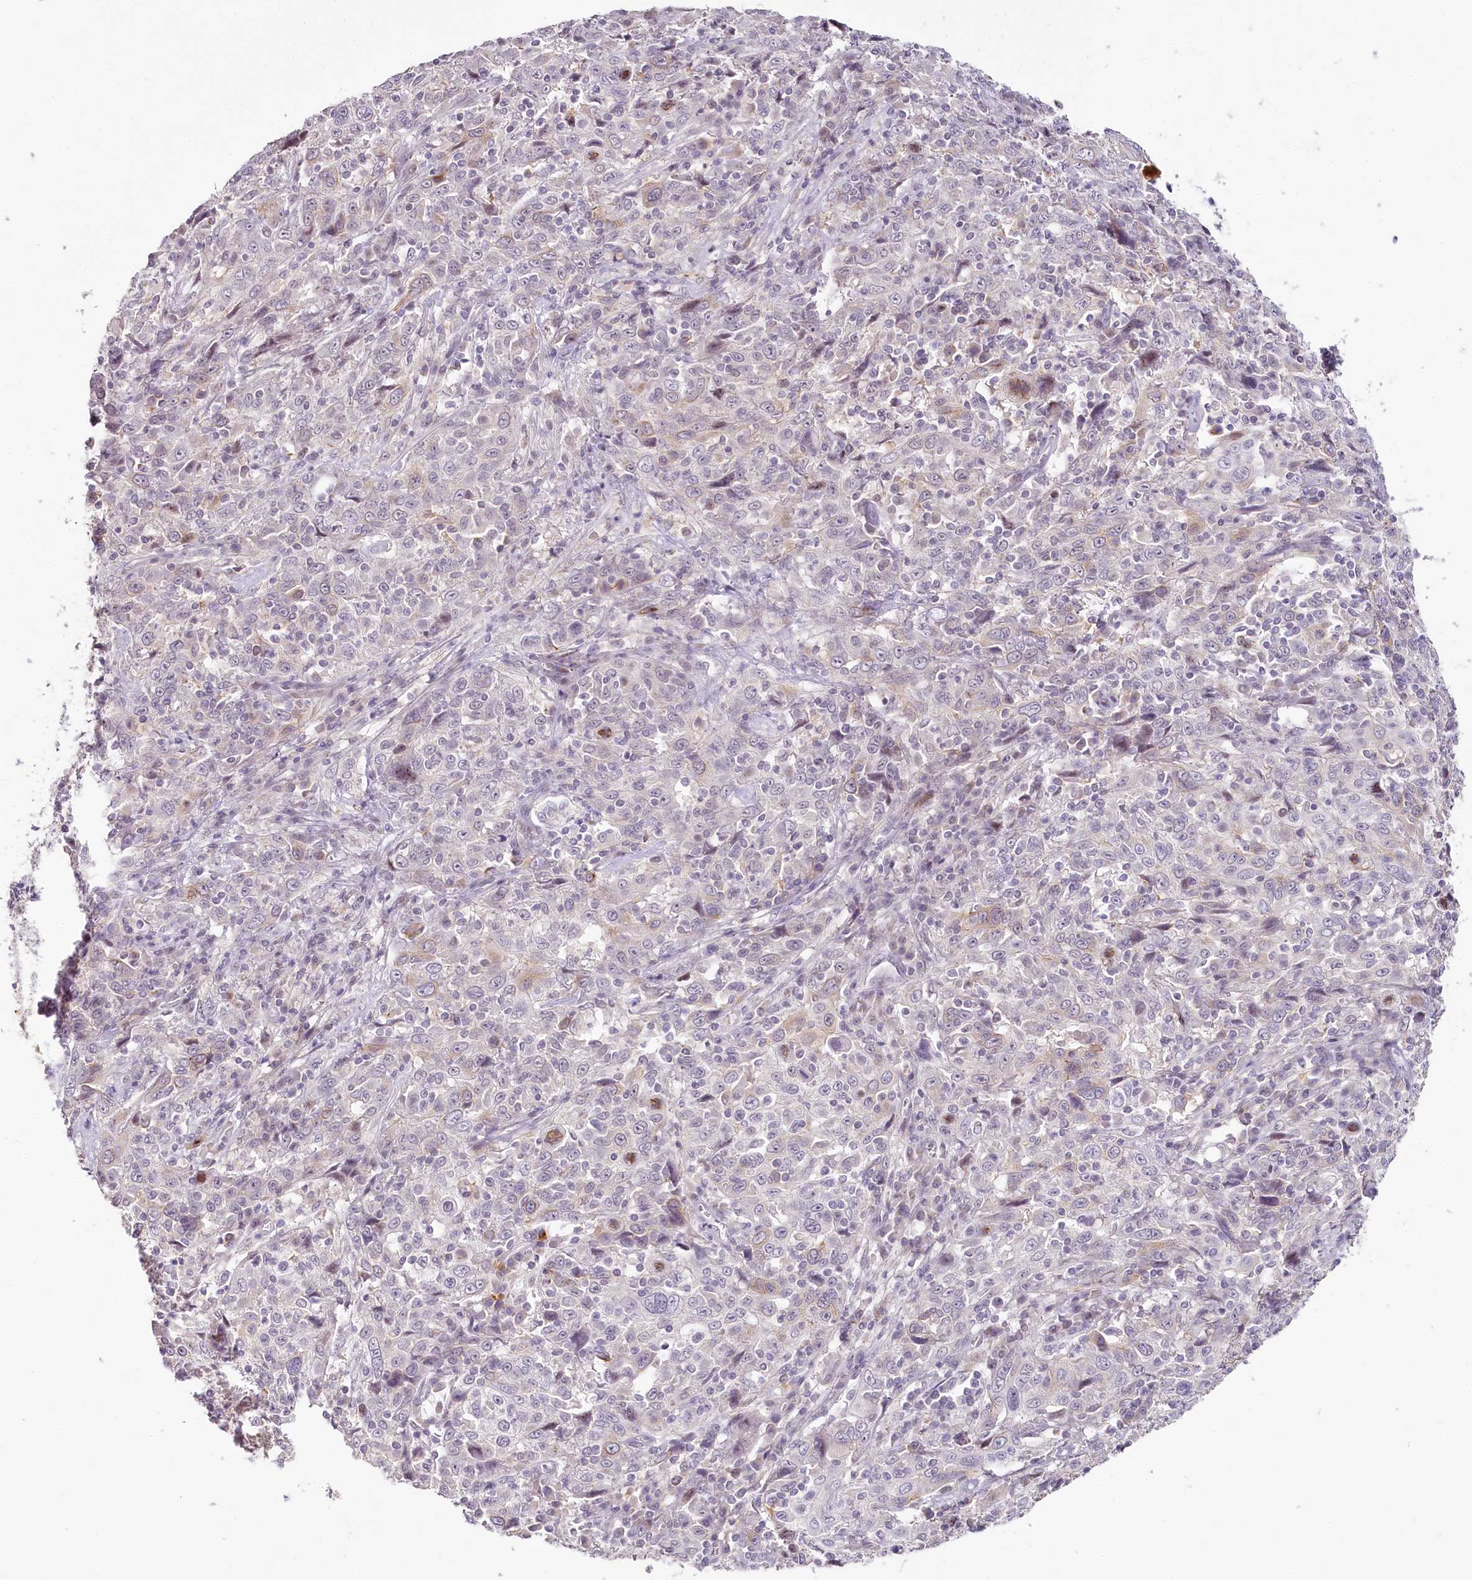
{"staining": {"intensity": "negative", "quantity": "none", "location": "none"}, "tissue": "cervical cancer", "cell_type": "Tumor cells", "image_type": "cancer", "snomed": [{"axis": "morphology", "description": "Squamous cell carcinoma, NOS"}, {"axis": "topography", "description": "Cervix"}], "caption": "Protein analysis of cervical cancer (squamous cell carcinoma) displays no significant positivity in tumor cells.", "gene": "HPD", "patient": {"sex": "female", "age": 46}}